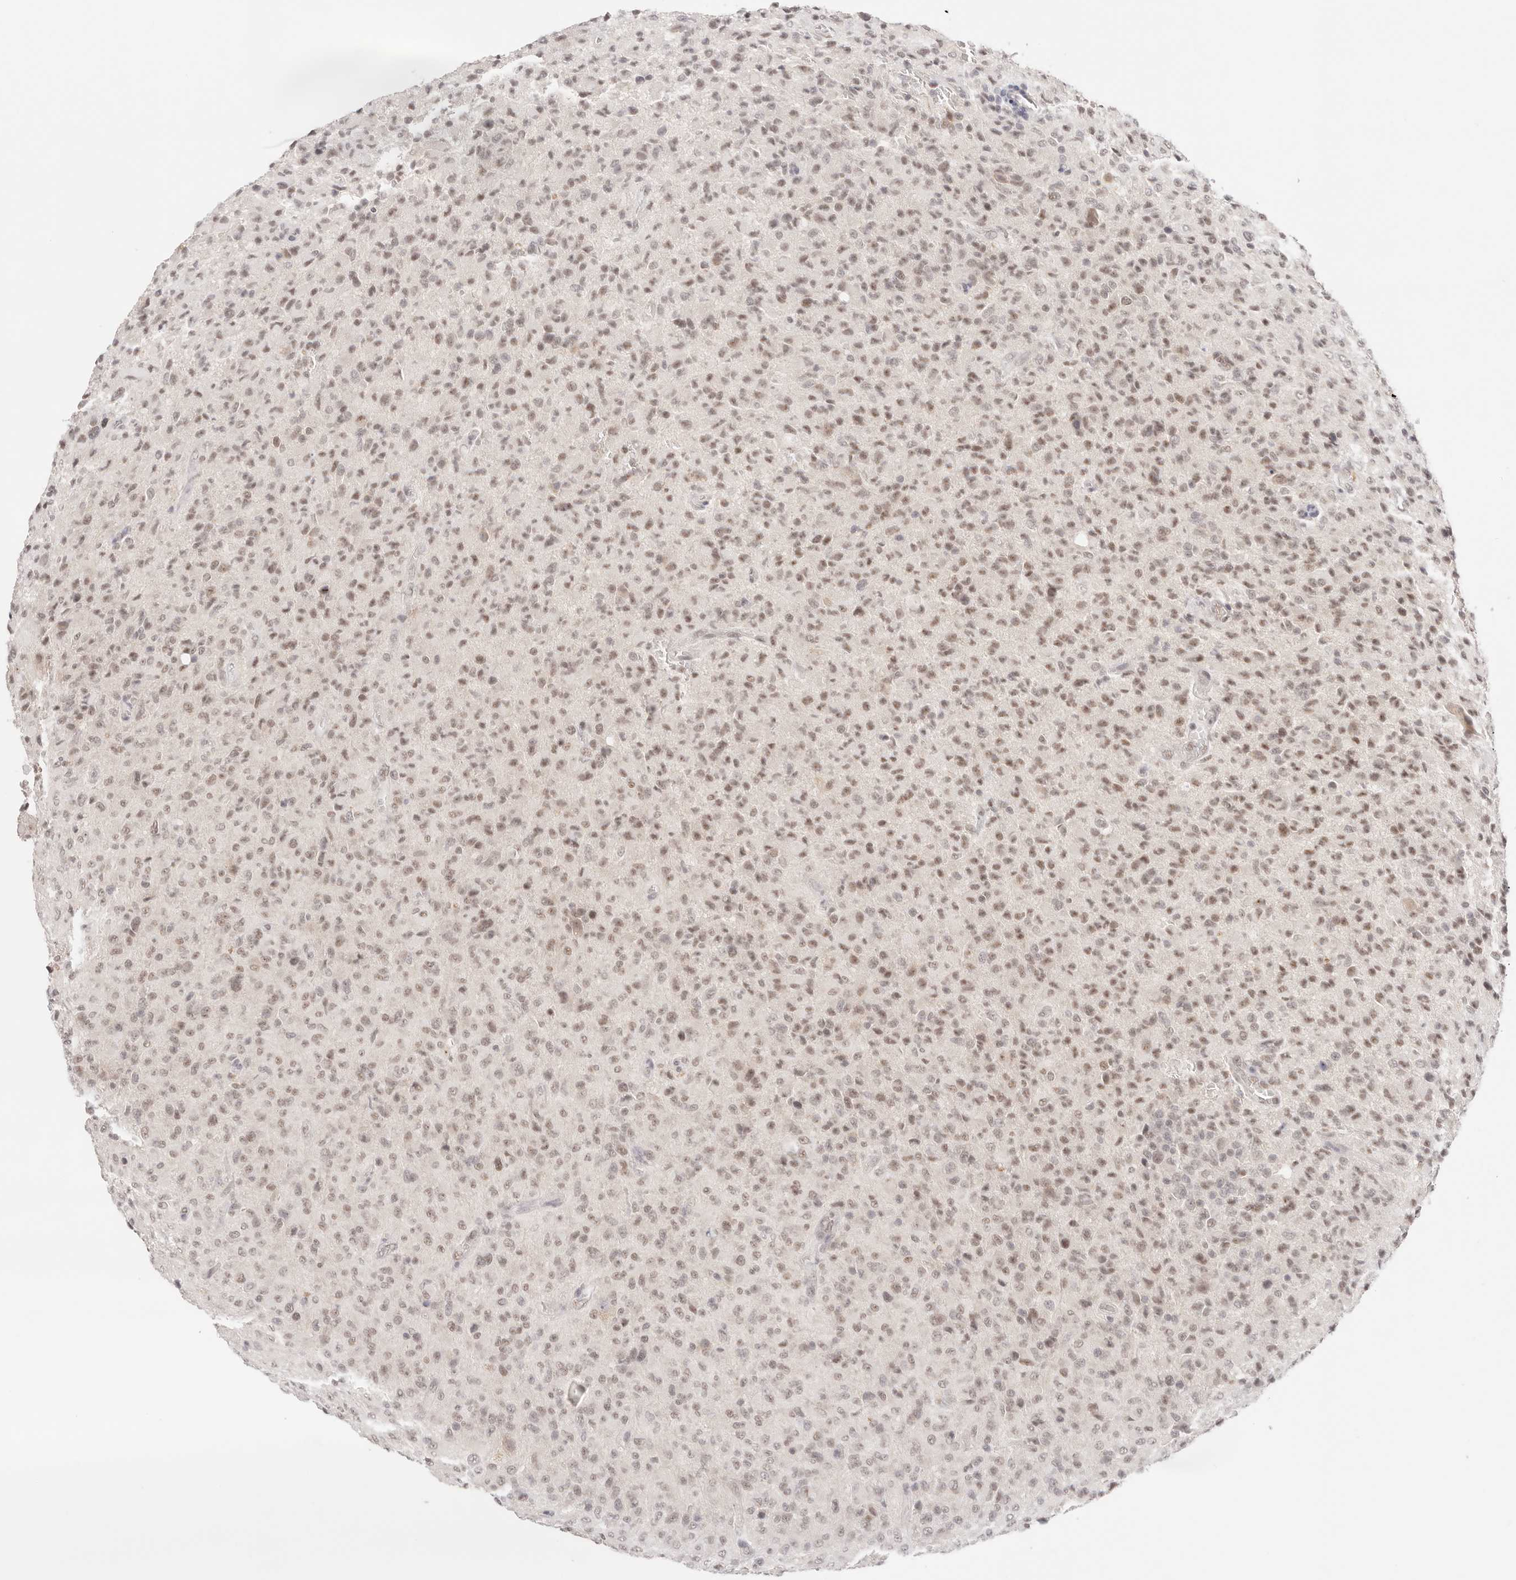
{"staining": {"intensity": "moderate", "quantity": ">75%", "location": "nuclear"}, "tissue": "glioma", "cell_type": "Tumor cells", "image_type": "cancer", "snomed": [{"axis": "morphology", "description": "Glioma, malignant, High grade"}, {"axis": "topography", "description": "Brain"}], "caption": "Glioma stained with immunohistochemistry demonstrates moderate nuclear staining in approximately >75% of tumor cells.", "gene": "RFC3", "patient": {"sex": "female", "age": 57}}